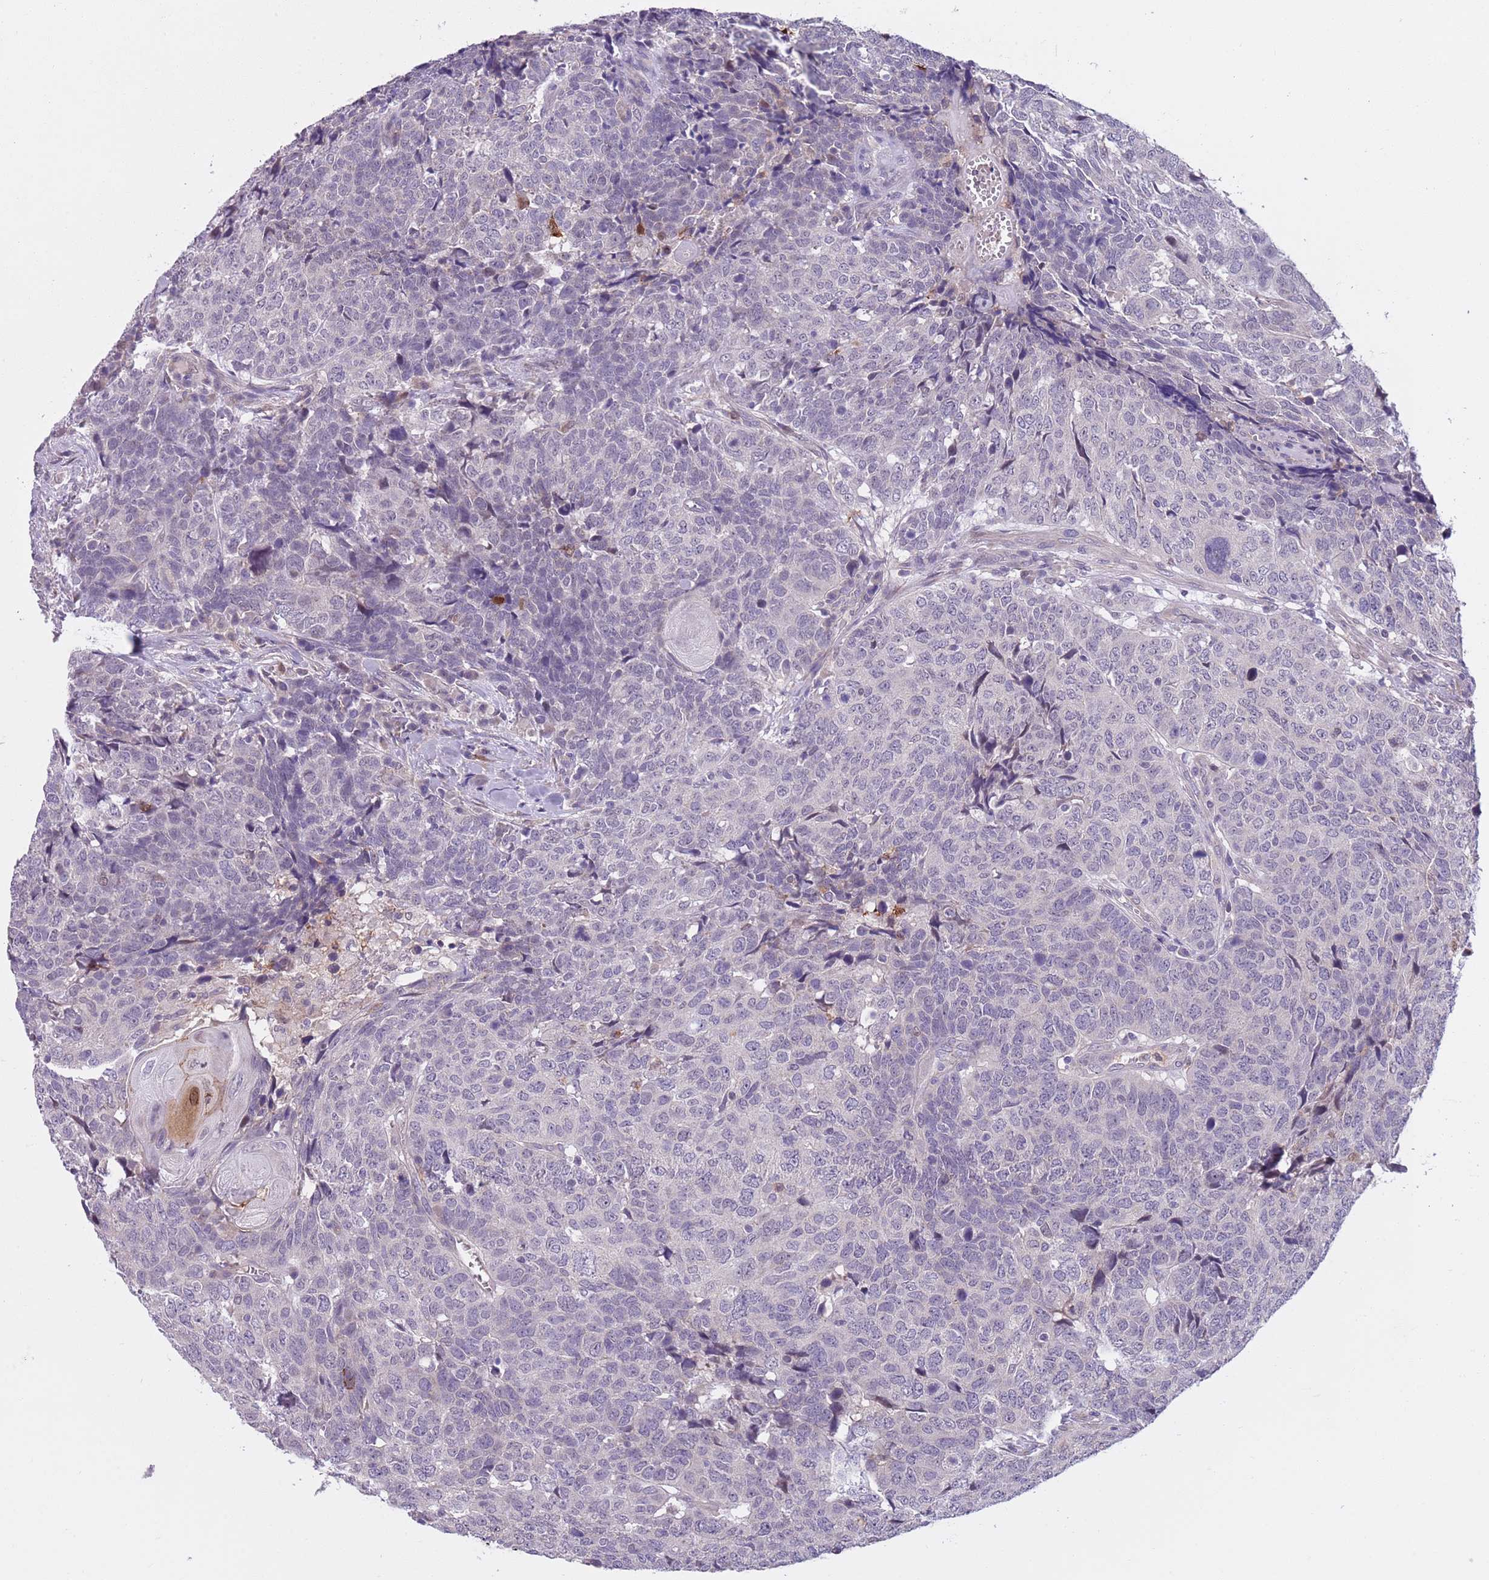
{"staining": {"intensity": "negative", "quantity": "none", "location": "none"}, "tissue": "head and neck cancer", "cell_type": "Tumor cells", "image_type": "cancer", "snomed": [{"axis": "morphology", "description": "Squamous cell carcinoma, NOS"}, {"axis": "topography", "description": "Head-Neck"}], "caption": "The micrograph displays no staining of tumor cells in head and neck squamous cell carcinoma.", "gene": "JAML", "patient": {"sex": "male", "age": 66}}